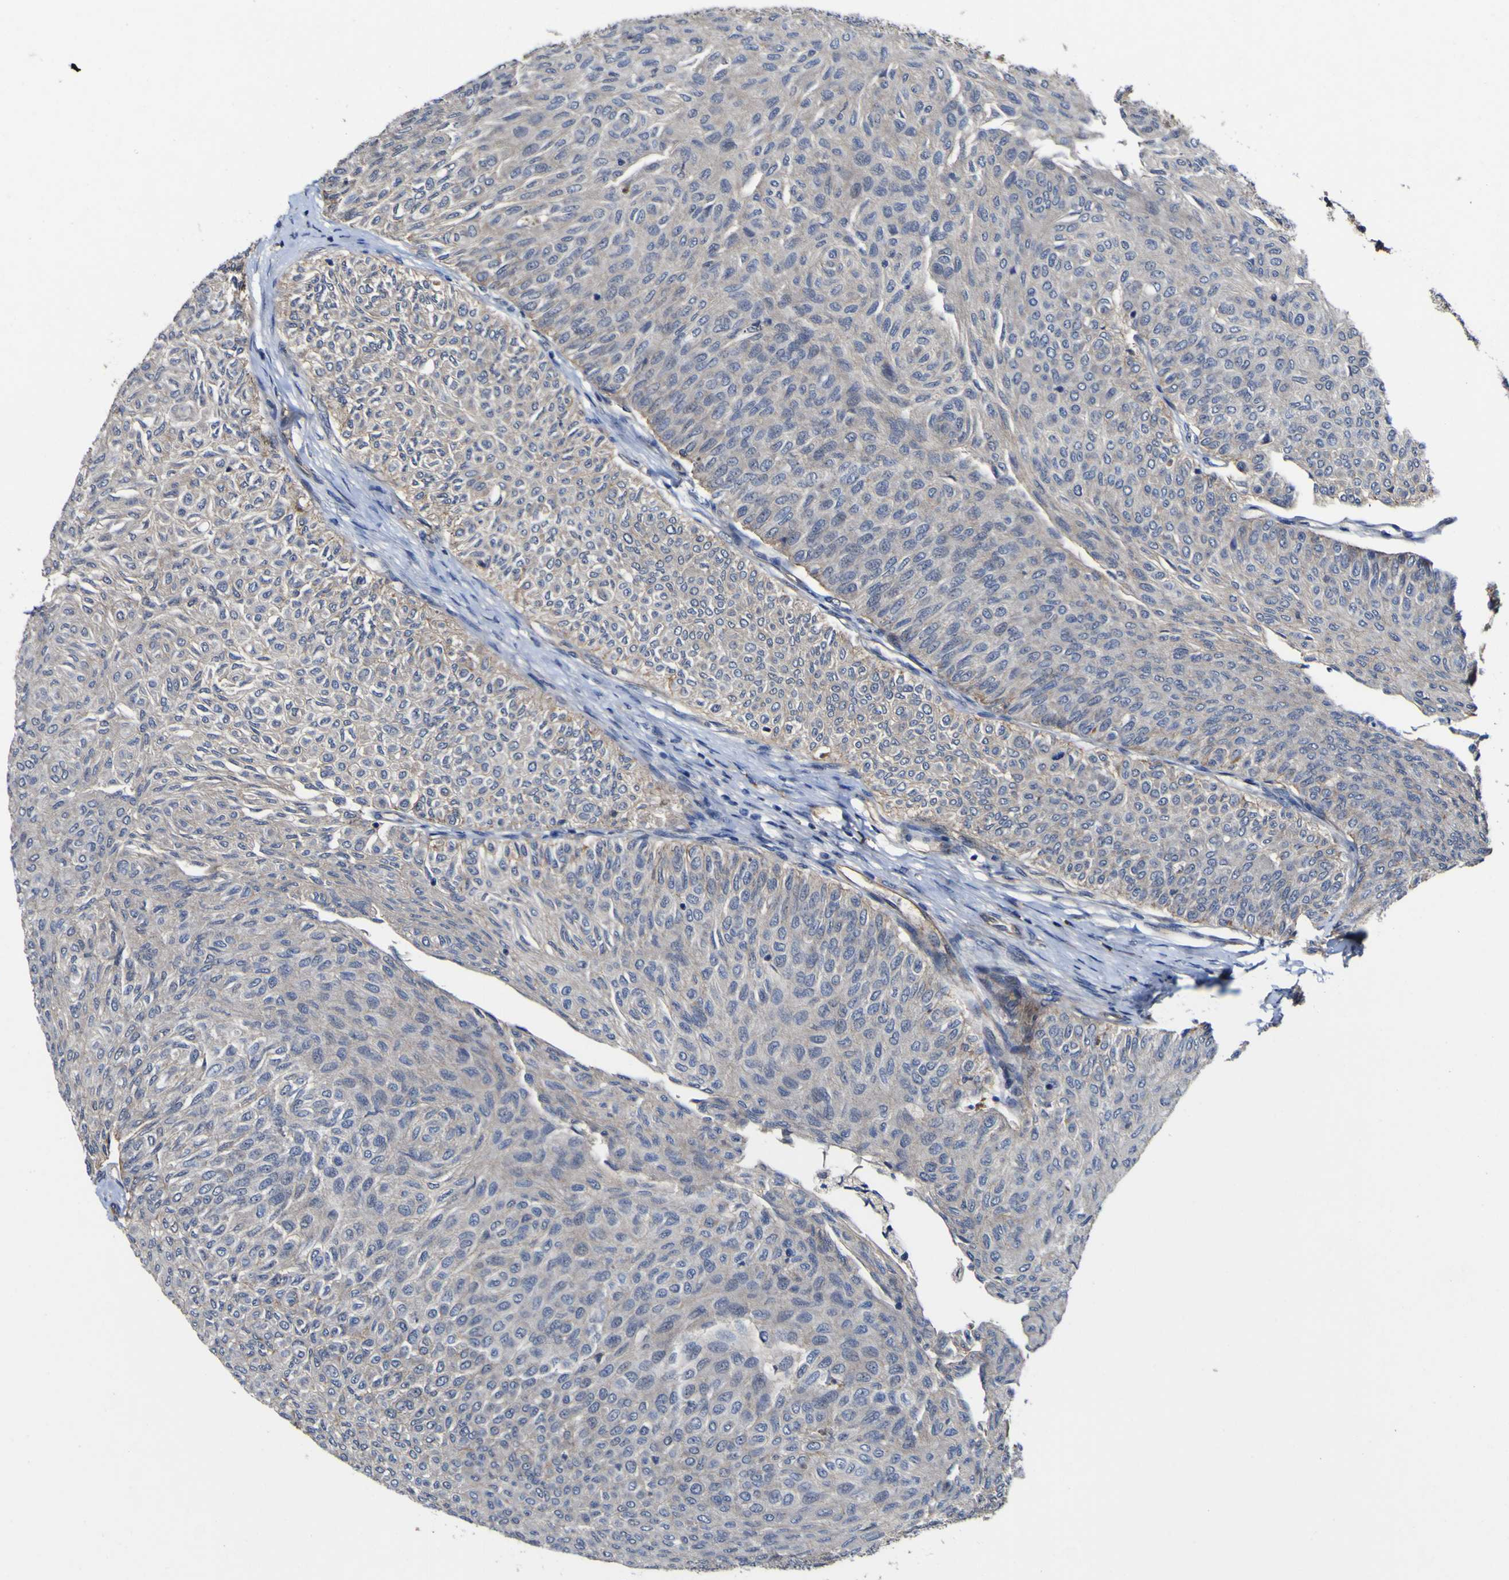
{"staining": {"intensity": "negative", "quantity": "none", "location": "none"}, "tissue": "urothelial cancer", "cell_type": "Tumor cells", "image_type": "cancer", "snomed": [{"axis": "morphology", "description": "Urothelial carcinoma, Low grade"}, {"axis": "topography", "description": "Urinary bladder"}], "caption": "This is an immunohistochemistry (IHC) histopathology image of urothelial cancer. There is no positivity in tumor cells.", "gene": "CCL2", "patient": {"sex": "male", "age": 78}}